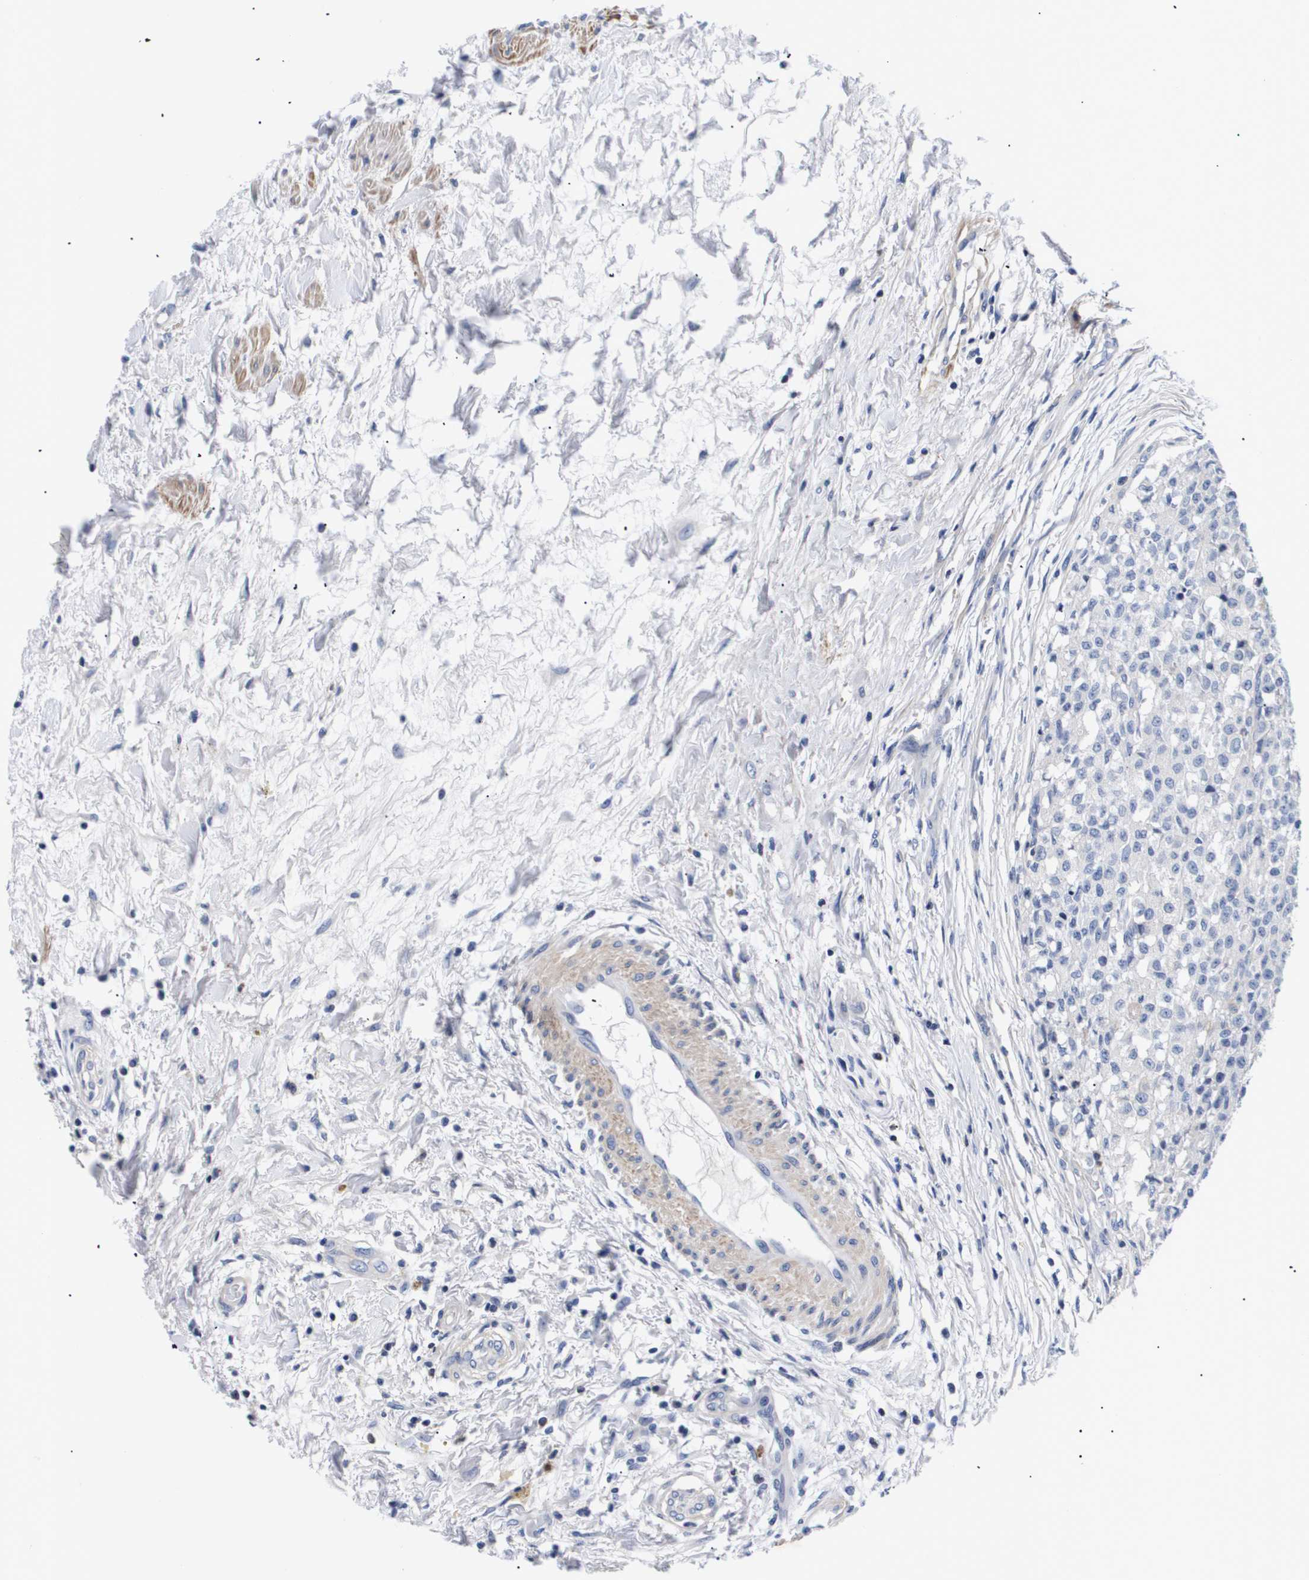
{"staining": {"intensity": "negative", "quantity": "none", "location": "none"}, "tissue": "testis cancer", "cell_type": "Tumor cells", "image_type": "cancer", "snomed": [{"axis": "morphology", "description": "Seminoma, NOS"}, {"axis": "topography", "description": "Testis"}], "caption": "Testis cancer was stained to show a protein in brown. There is no significant positivity in tumor cells.", "gene": "SHD", "patient": {"sex": "male", "age": 59}}